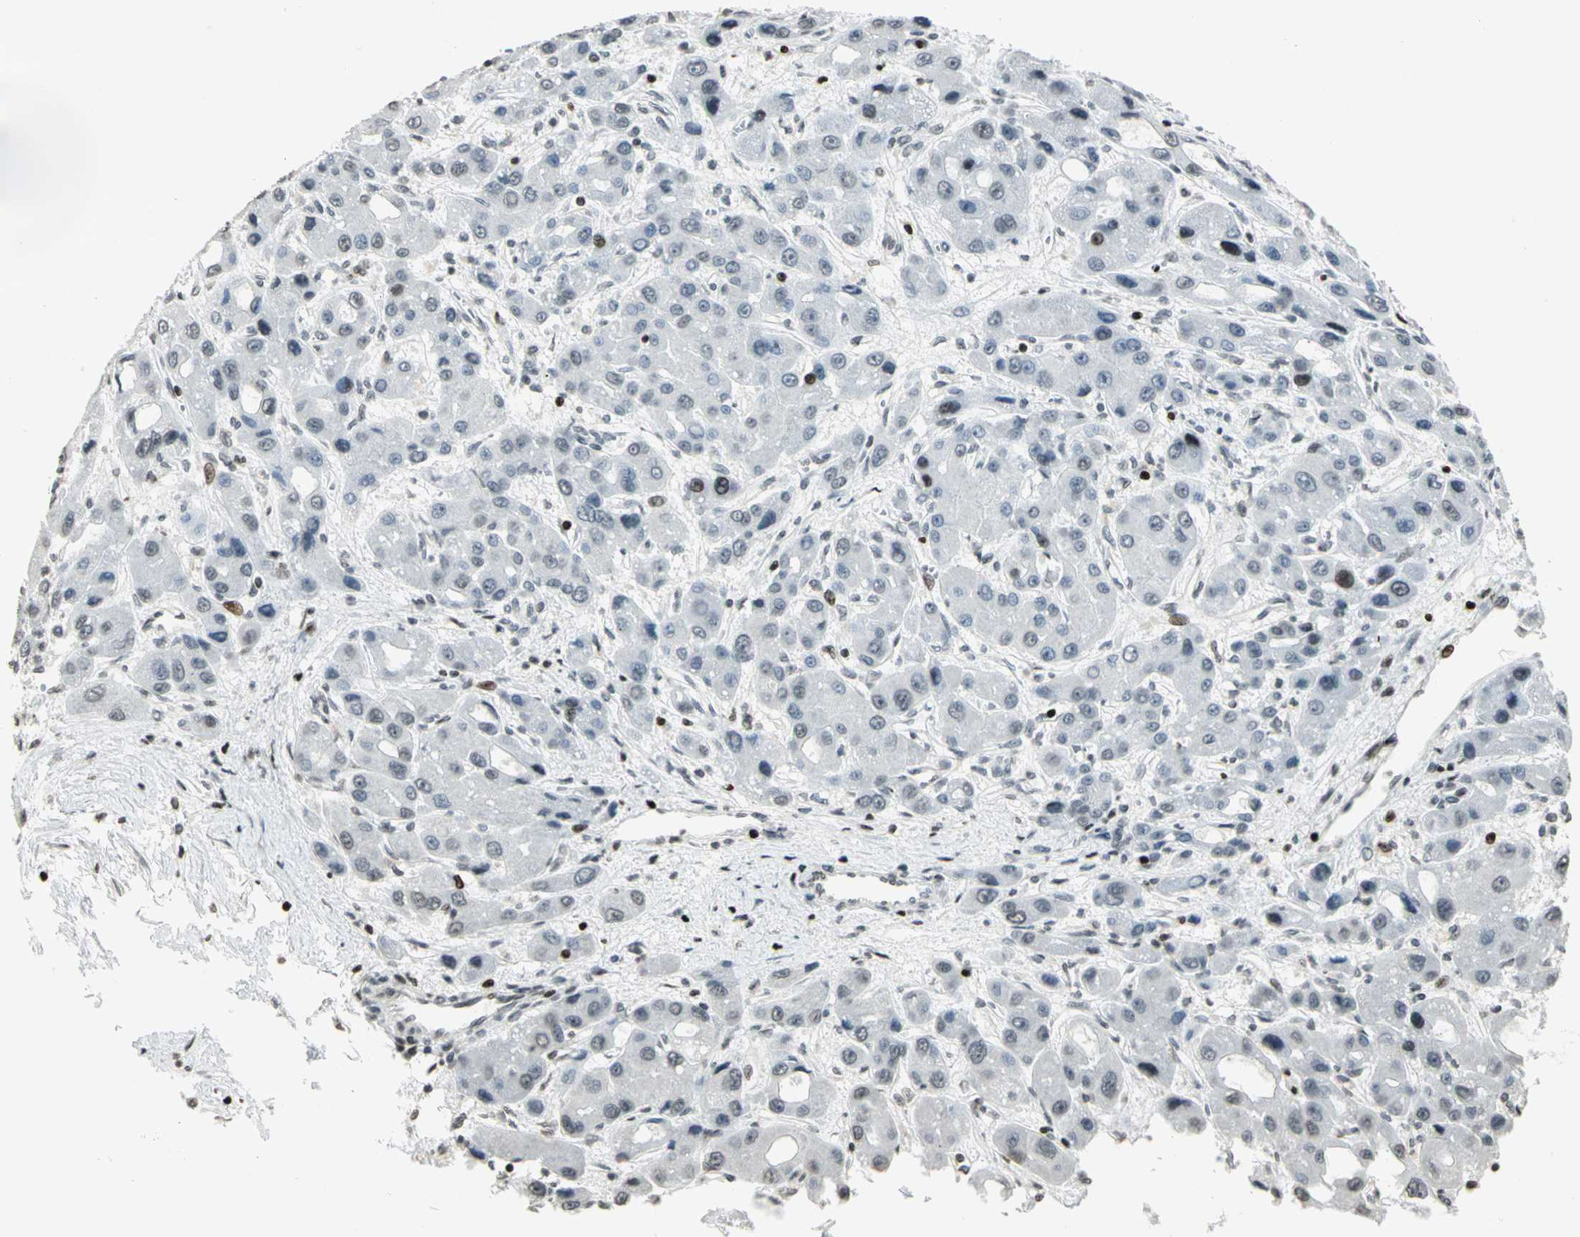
{"staining": {"intensity": "moderate", "quantity": "<25%", "location": "nuclear"}, "tissue": "liver cancer", "cell_type": "Tumor cells", "image_type": "cancer", "snomed": [{"axis": "morphology", "description": "Carcinoma, Hepatocellular, NOS"}, {"axis": "topography", "description": "Liver"}], "caption": "High-magnification brightfield microscopy of hepatocellular carcinoma (liver) stained with DAB (3,3'-diaminobenzidine) (brown) and counterstained with hematoxylin (blue). tumor cells exhibit moderate nuclear staining is present in about<25% of cells.", "gene": "KDM1A", "patient": {"sex": "male", "age": 55}}